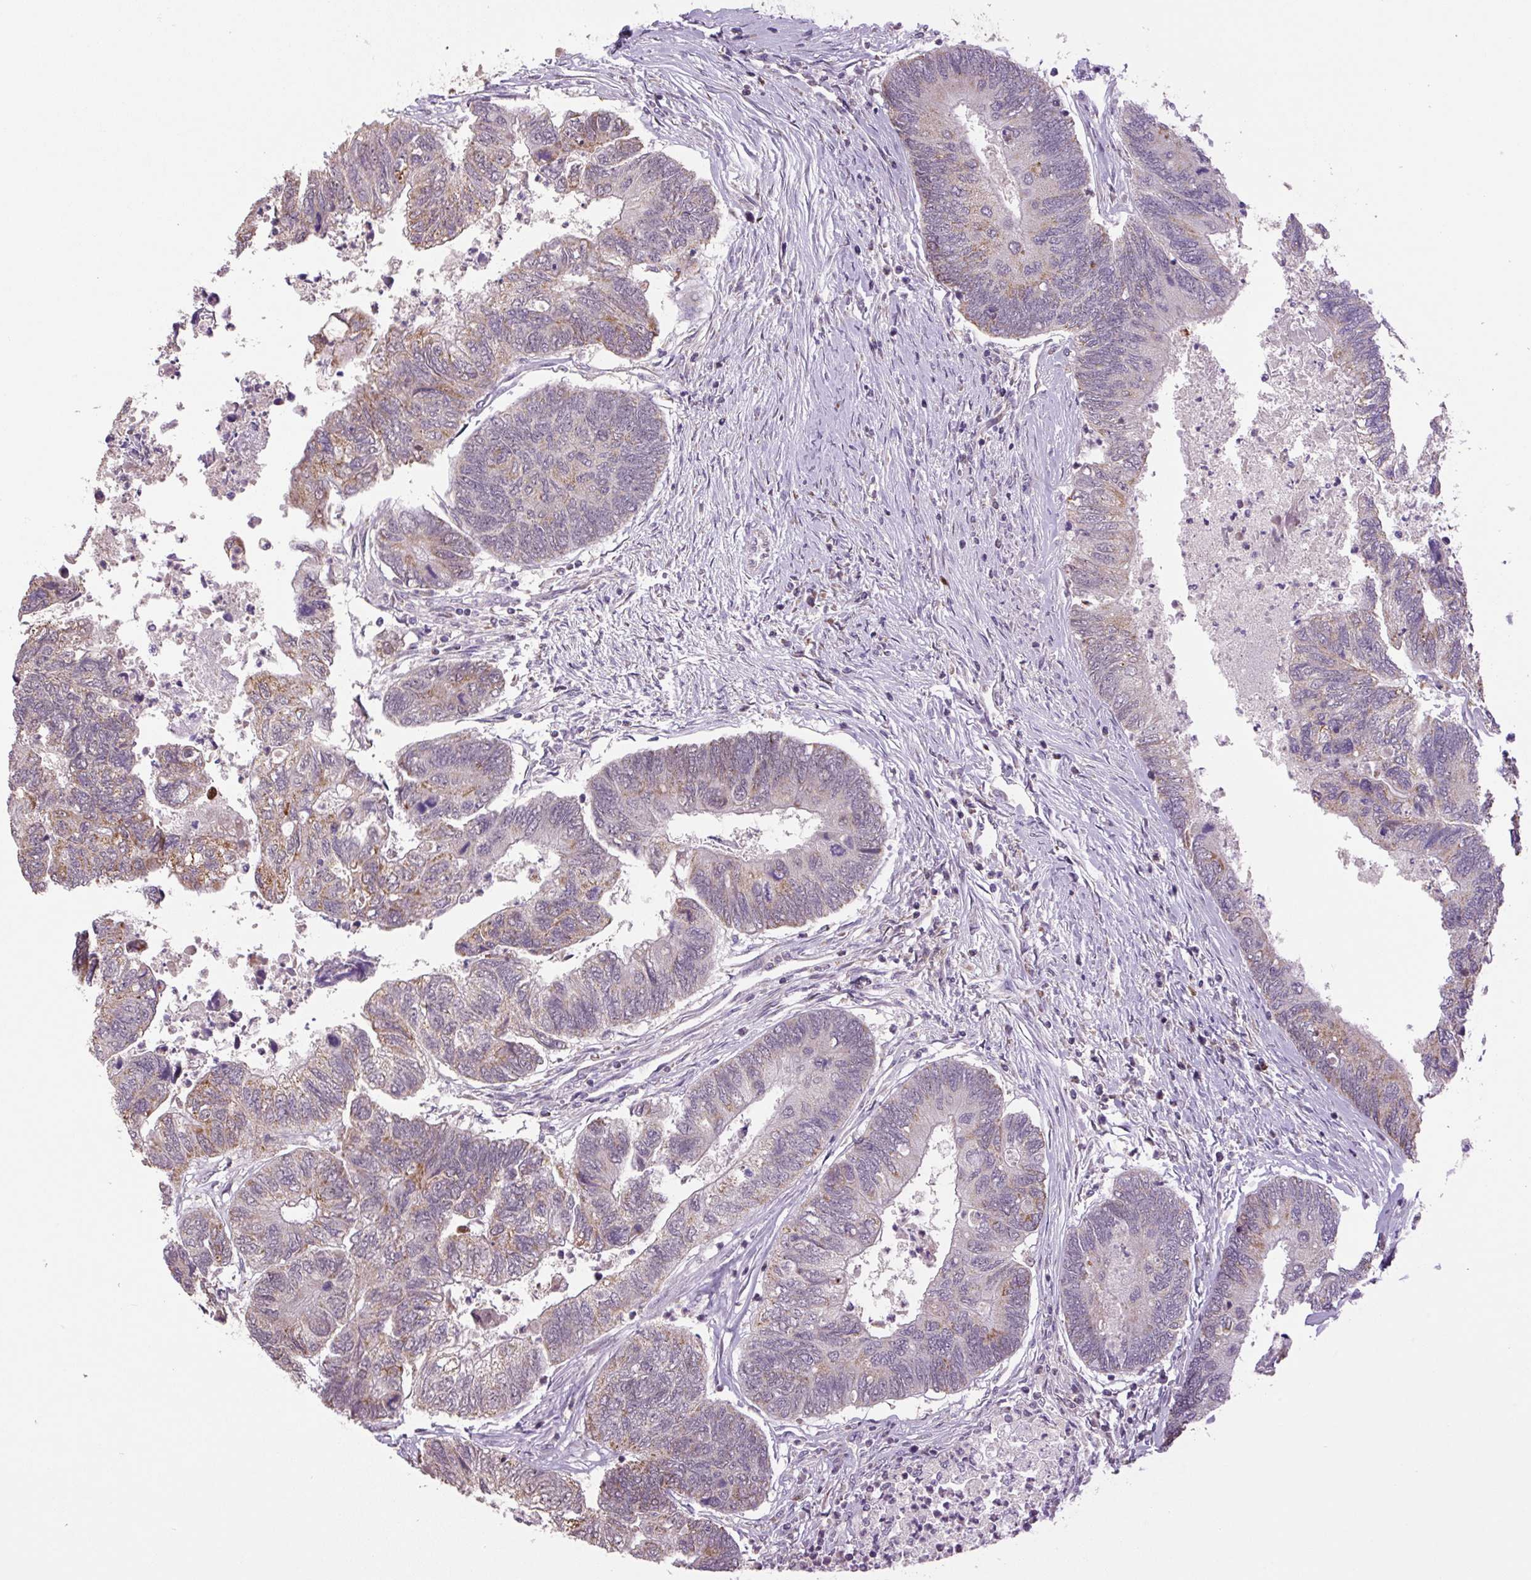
{"staining": {"intensity": "moderate", "quantity": "25%-75%", "location": "cytoplasmic/membranous"}, "tissue": "colorectal cancer", "cell_type": "Tumor cells", "image_type": "cancer", "snomed": [{"axis": "morphology", "description": "Adenocarcinoma, NOS"}, {"axis": "topography", "description": "Colon"}], "caption": "IHC staining of colorectal cancer (adenocarcinoma), which demonstrates medium levels of moderate cytoplasmic/membranous staining in about 25%-75% of tumor cells indicating moderate cytoplasmic/membranous protein positivity. The staining was performed using DAB (brown) for protein detection and nuclei were counterstained in hematoxylin (blue).", "gene": "SGF29", "patient": {"sex": "female", "age": 67}}